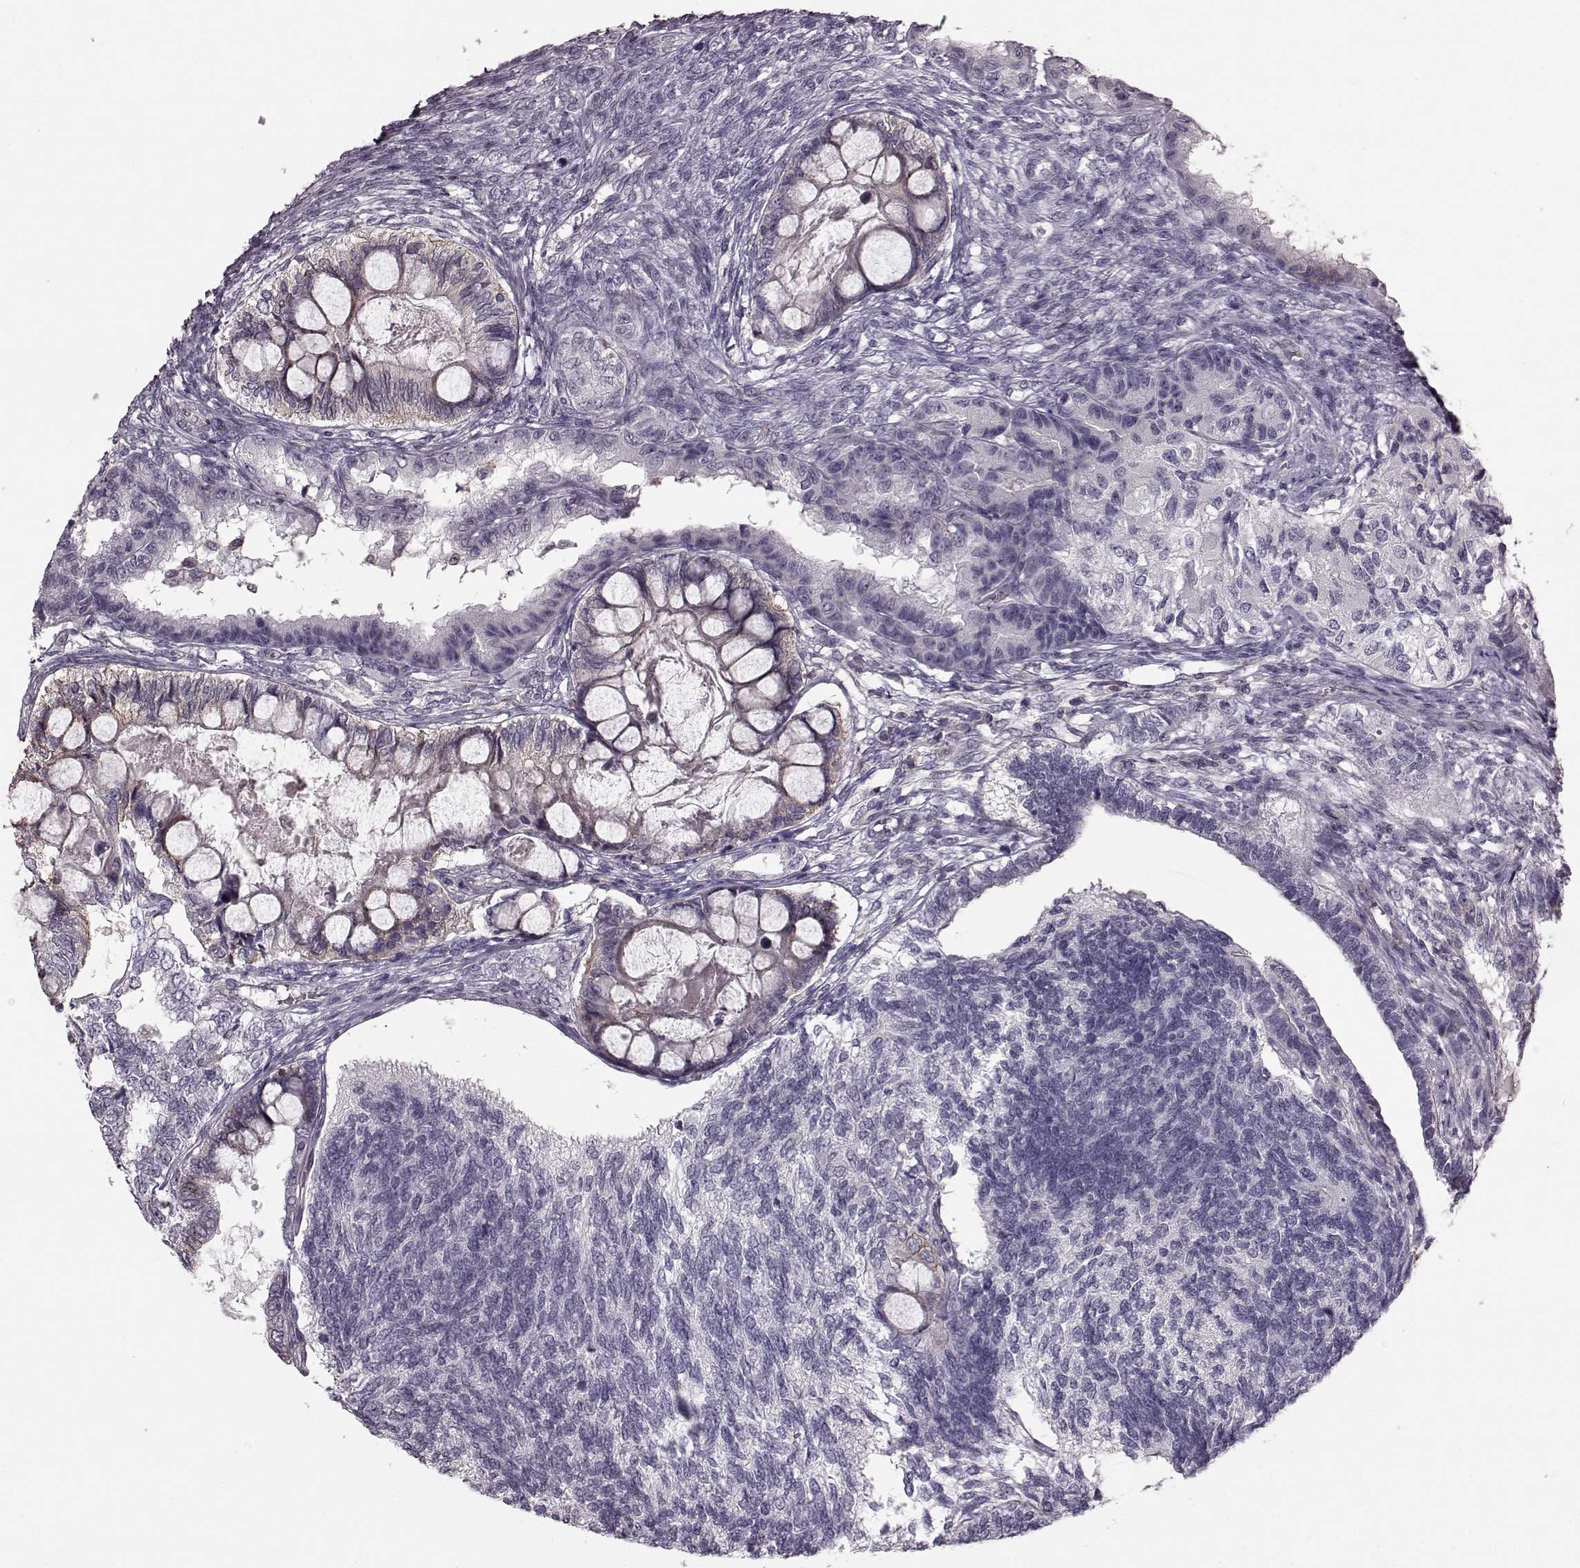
{"staining": {"intensity": "weak", "quantity": "25%-75%", "location": "cytoplasmic/membranous"}, "tissue": "testis cancer", "cell_type": "Tumor cells", "image_type": "cancer", "snomed": [{"axis": "morphology", "description": "Seminoma, NOS"}, {"axis": "morphology", "description": "Carcinoma, Embryonal, NOS"}, {"axis": "topography", "description": "Testis"}], "caption": "The photomicrograph reveals staining of testis seminoma, revealing weak cytoplasmic/membranous protein positivity (brown color) within tumor cells.", "gene": "PDCD1", "patient": {"sex": "male", "age": 41}}